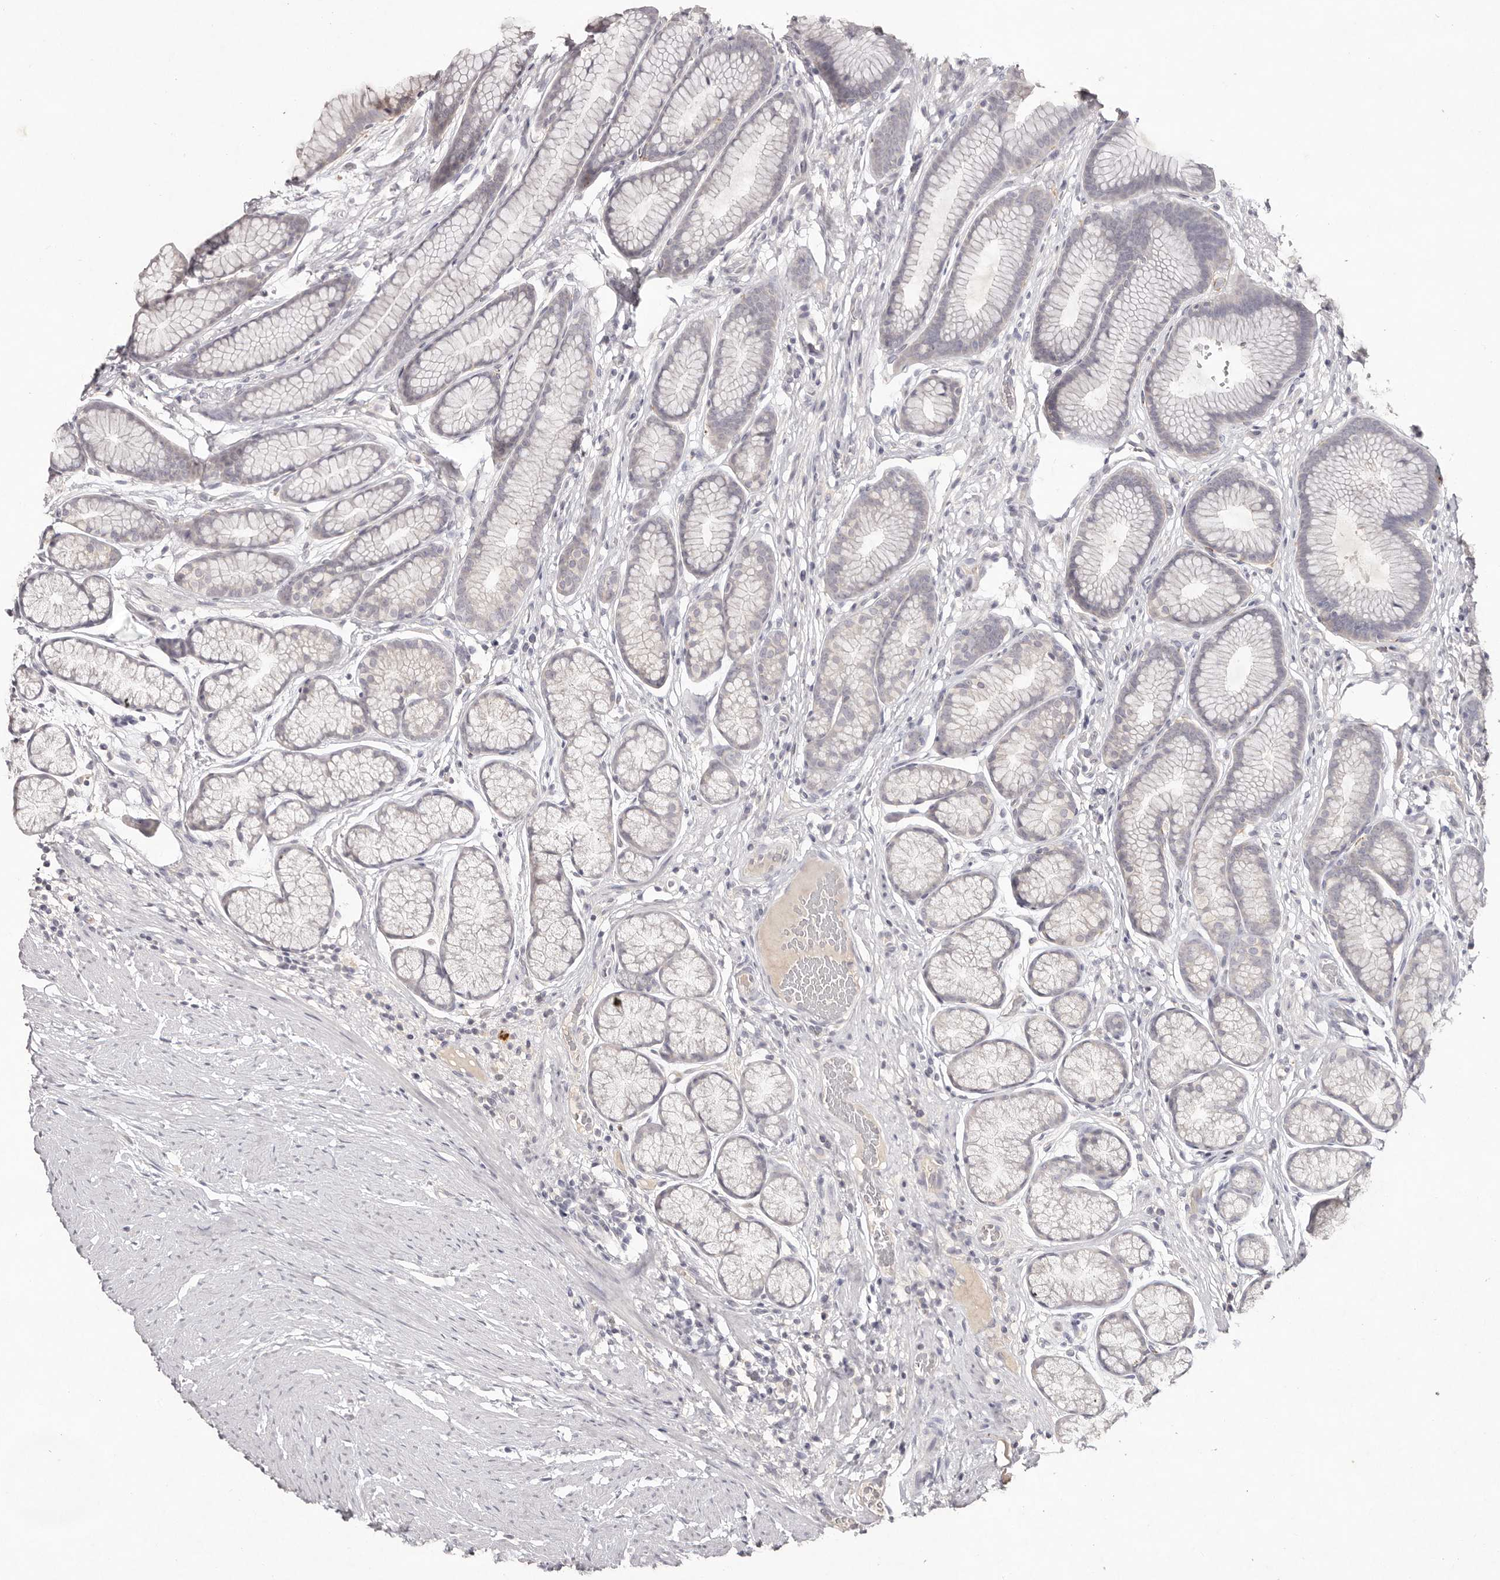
{"staining": {"intensity": "strong", "quantity": "<25%", "location": "cytoplasmic/membranous"}, "tissue": "stomach", "cell_type": "Glandular cells", "image_type": "normal", "snomed": [{"axis": "morphology", "description": "Normal tissue, NOS"}, {"axis": "topography", "description": "Stomach"}], "caption": "Immunohistochemistry of benign stomach exhibits medium levels of strong cytoplasmic/membranous expression in about <25% of glandular cells. Immunohistochemistry stains the protein in brown and the nuclei are stained blue.", "gene": "SCUBE2", "patient": {"sex": "male", "age": 42}}